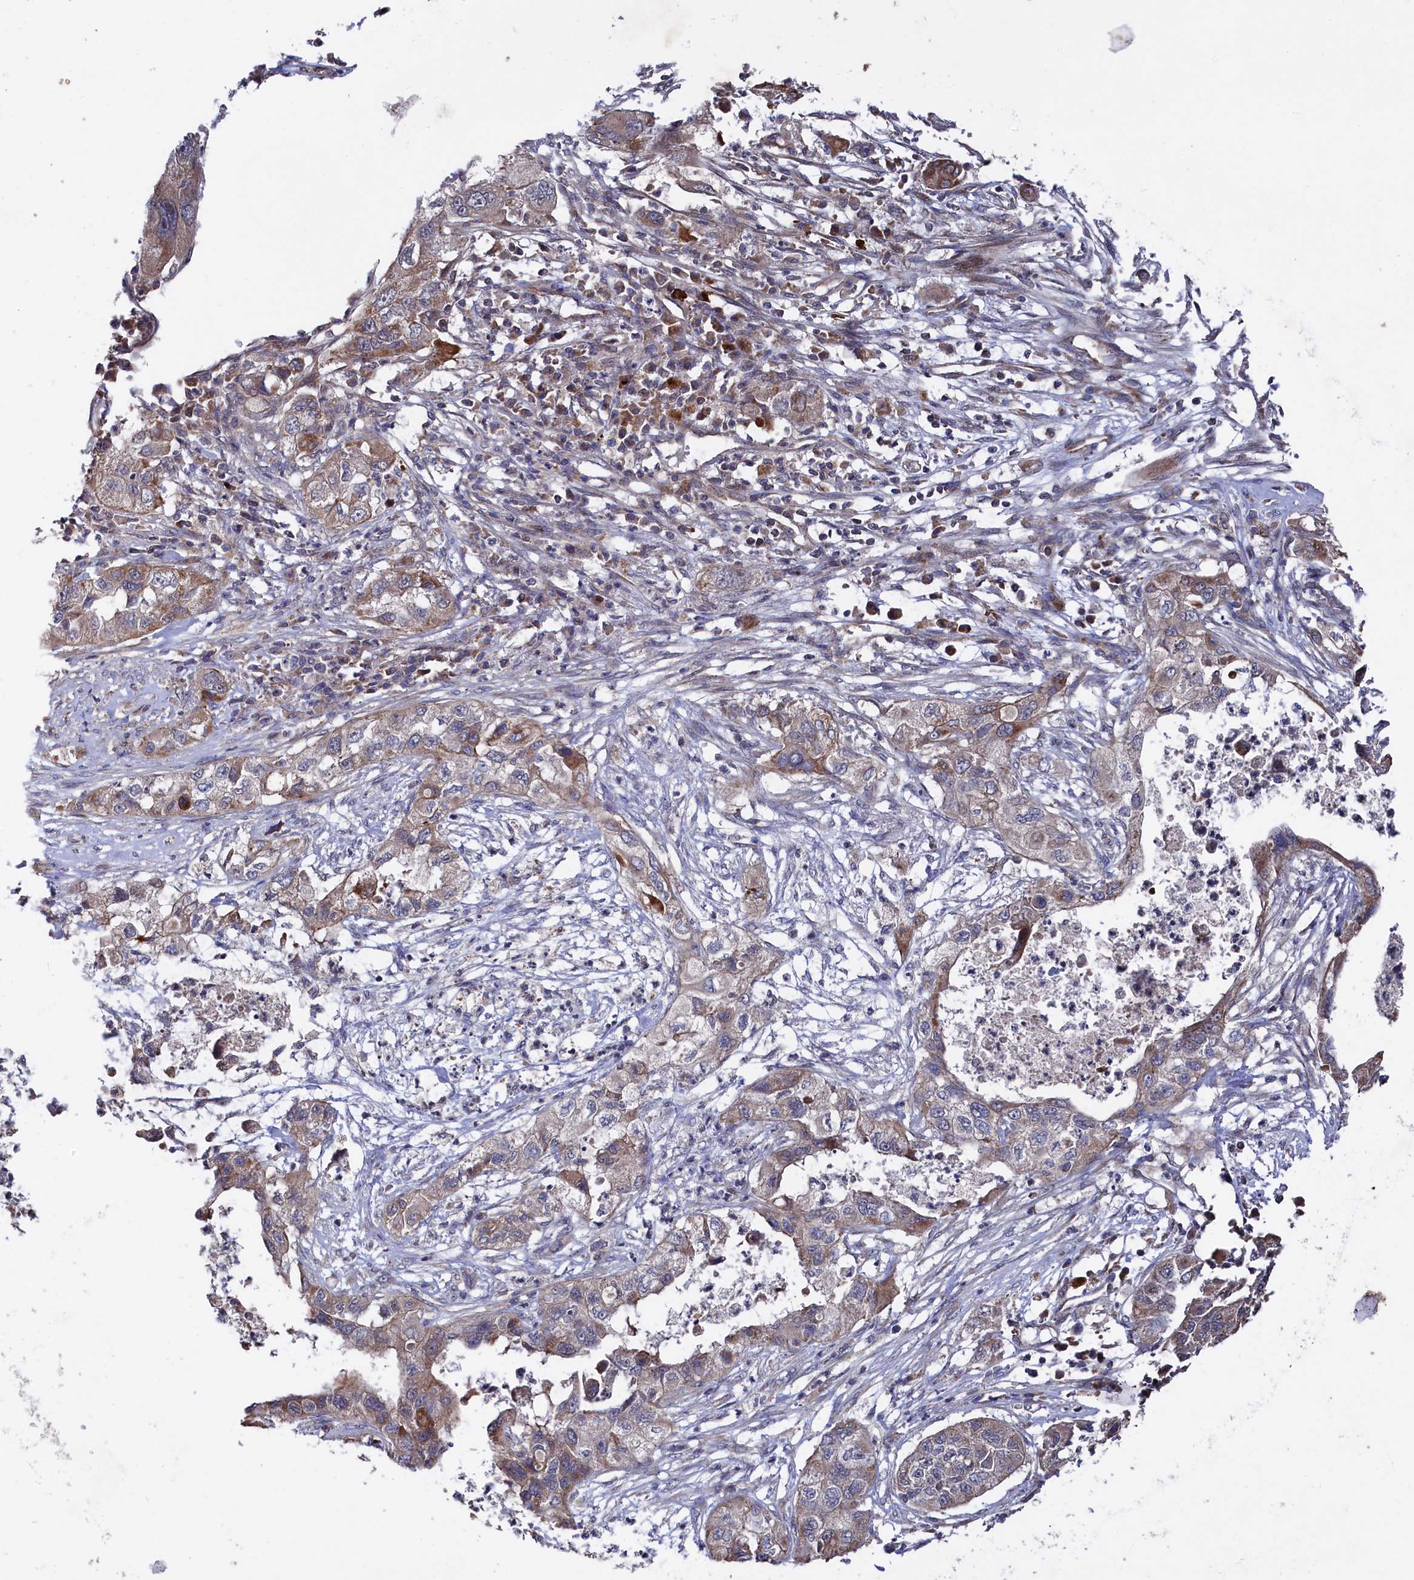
{"staining": {"intensity": "moderate", "quantity": "25%-75%", "location": "cytoplasmic/membranous"}, "tissue": "pancreatic cancer", "cell_type": "Tumor cells", "image_type": "cancer", "snomed": [{"axis": "morphology", "description": "Adenocarcinoma, NOS"}, {"axis": "topography", "description": "Pancreas"}], "caption": "This micrograph reveals IHC staining of pancreatic cancer (adenocarcinoma), with medium moderate cytoplasmic/membranous expression in about 25%-75% of tumor cells.", "gene": "SUPV3L1", "patient": {"sex": "female", "age": 78}}